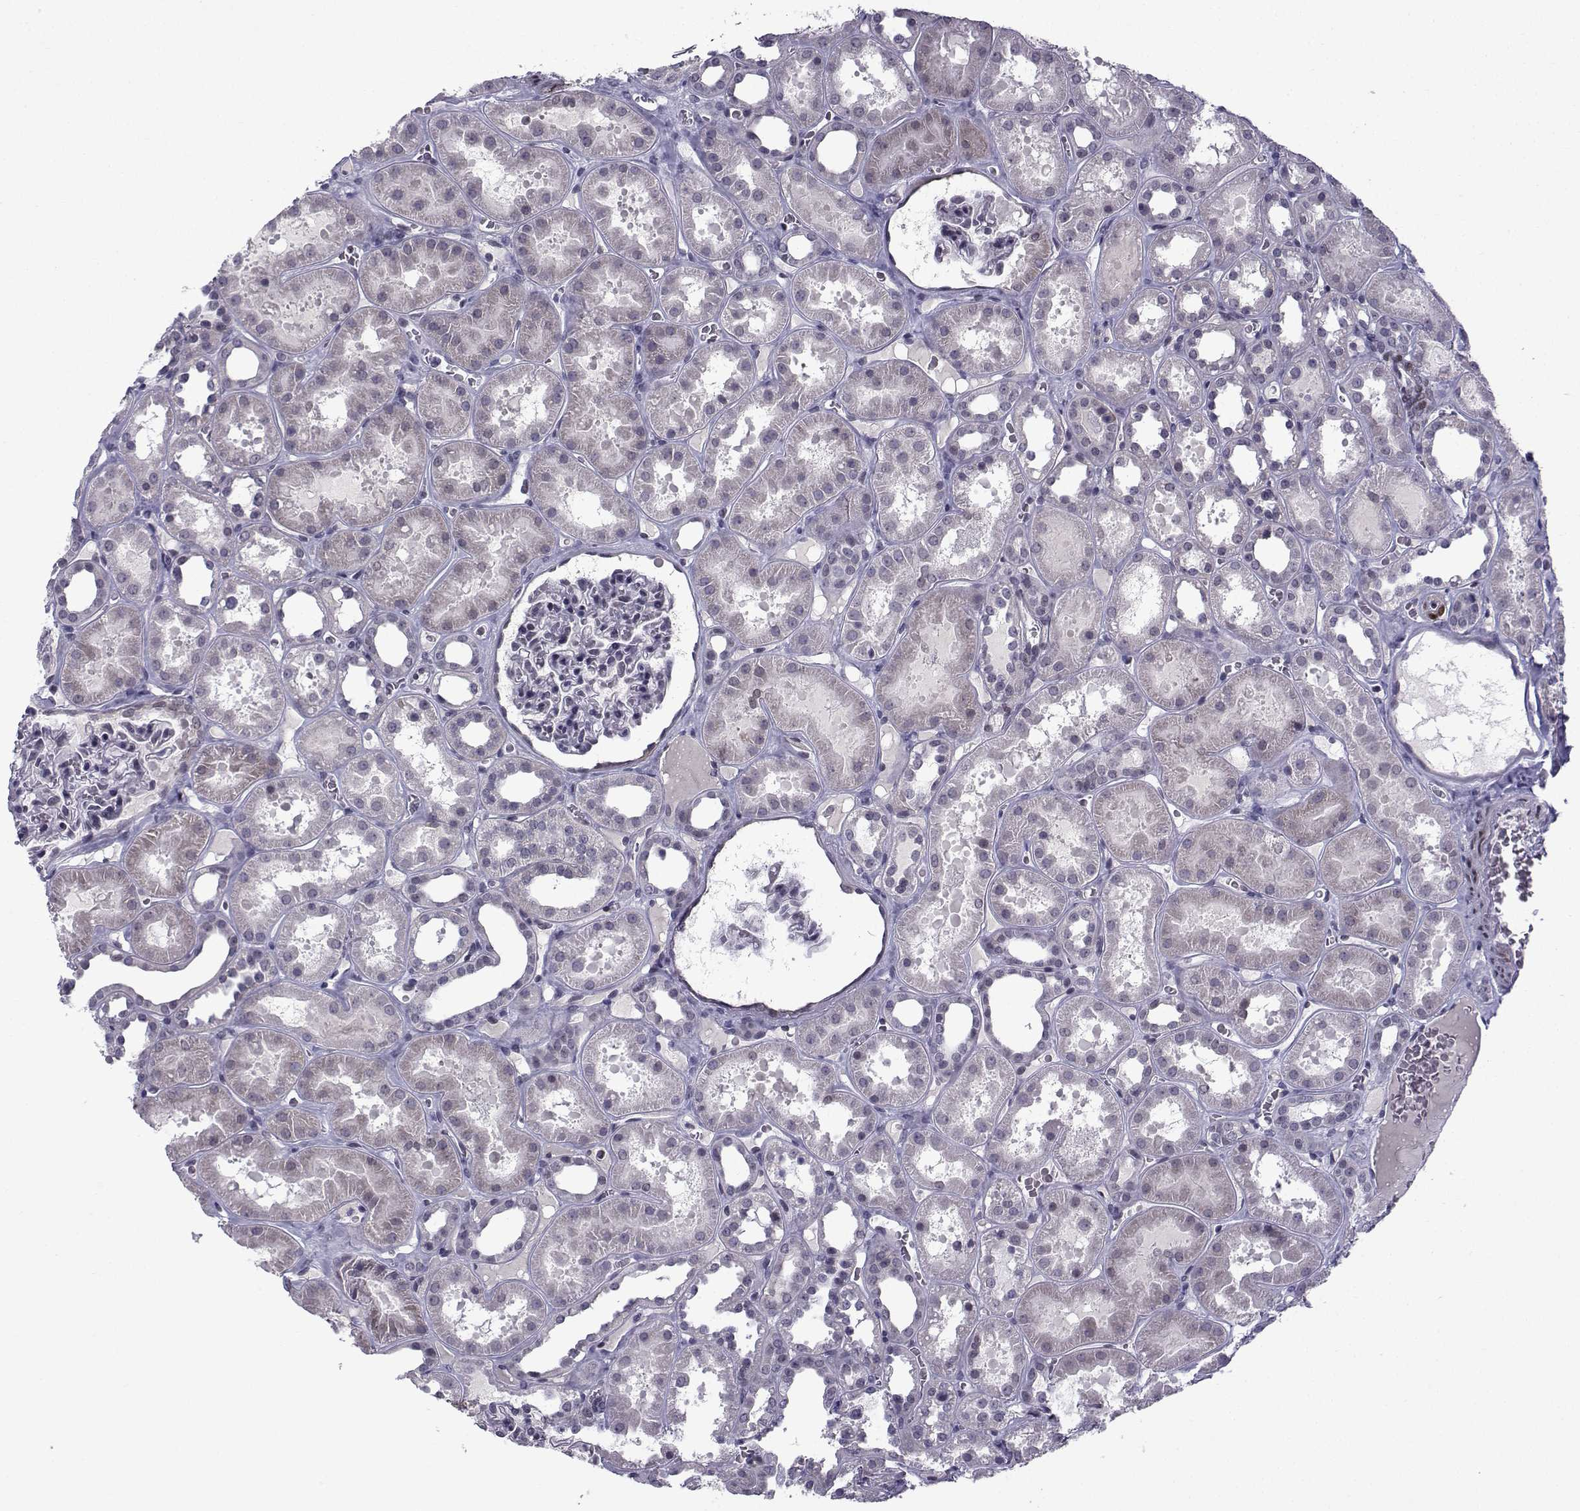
{"staining": {"intensity": "negative", "quantity": "none", "location": "none"}, "tissue": "kidney", "cell_type": "Cells in glomeruli", "image_type": "normal", "snomed": [{"axis": "morphology", "description": "Normal tissue, NOS"}, {"axis": "topography", "description": "Kidney"}], "caption": "Cells in glomeruli show no significant protein positivity in unremarkable kidney.", "gene": "RBM24", "patient": {"sex": "female", "age": 41}}